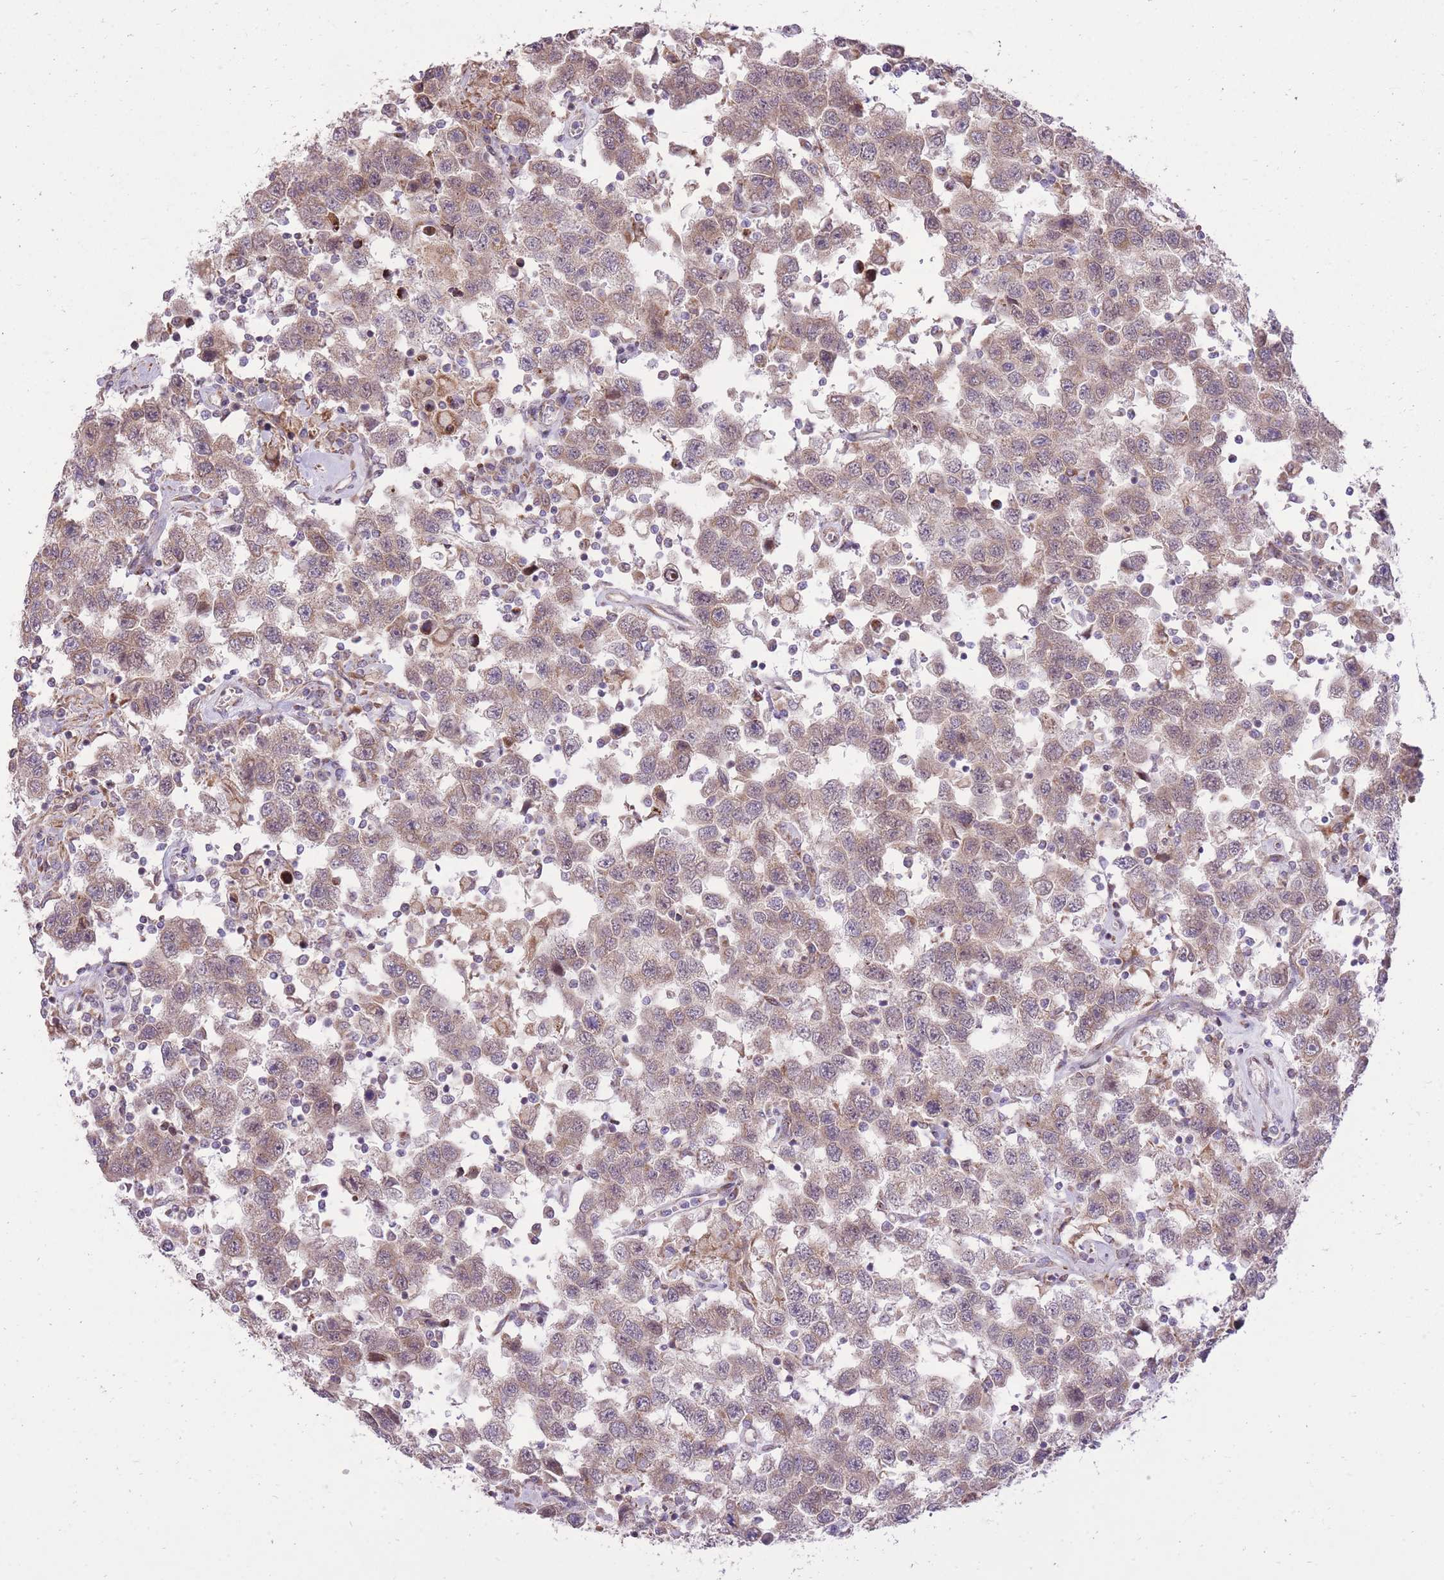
{"staining": {"intensity": "weak", "quantity": ">75%", "location": "cytoplasmic/membranous"}, "tissue": "testis cancer", "cell_type": "Tumor cells", "image_type": "cancer", "snomed": [{"axis": "morphology", "description": "Seminoma, NOS"}, {"axis": "topography", "description": "Testis"}], "caption": "Brown immunohistochemical staining in testis cancer (seminoma) reveals weak cytoplasmic/membranous positivity in about >75% of tumor cells.", "gene": "SLC4A4", "patient": {"sex": "male", "age": 41}}